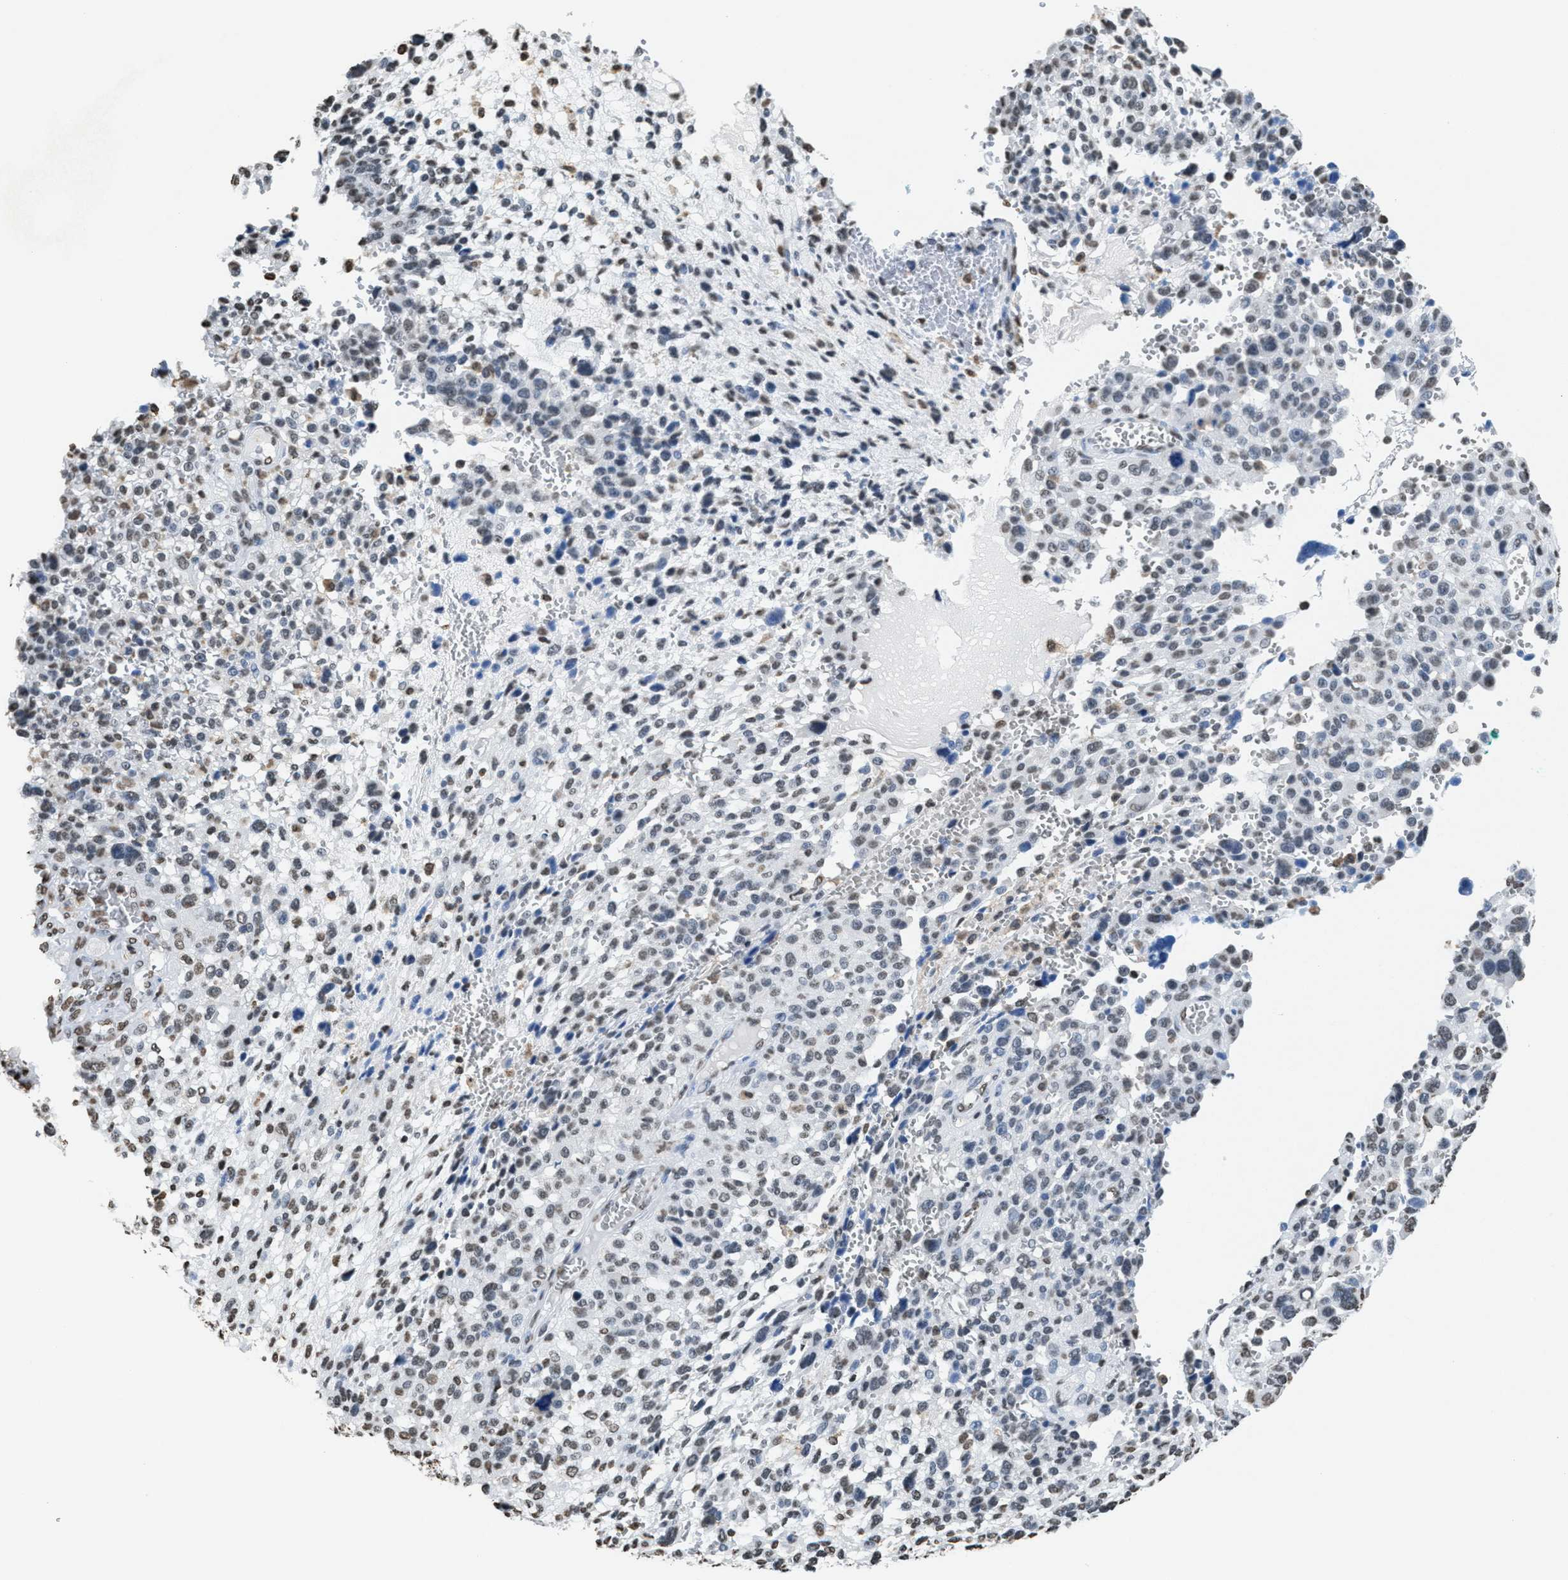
{"staining": {"intensity": "weak", "quantity": "<25%", "location": "nuclear"}, "tissue": "melanoma", "cell_type": "Tumor cells", "image_type": "cancer", "snomed": [{"axis": "morphology", "description": "Malignant melanoma, NOS"}, {"axis": "topography", "description": "Skin"}], "caption": "The photomicrograph shows no significant positivity in tumor cells of malignant melanoma.", "gene": "NUP88", "patient": {"sex": "female", "age": 55}}